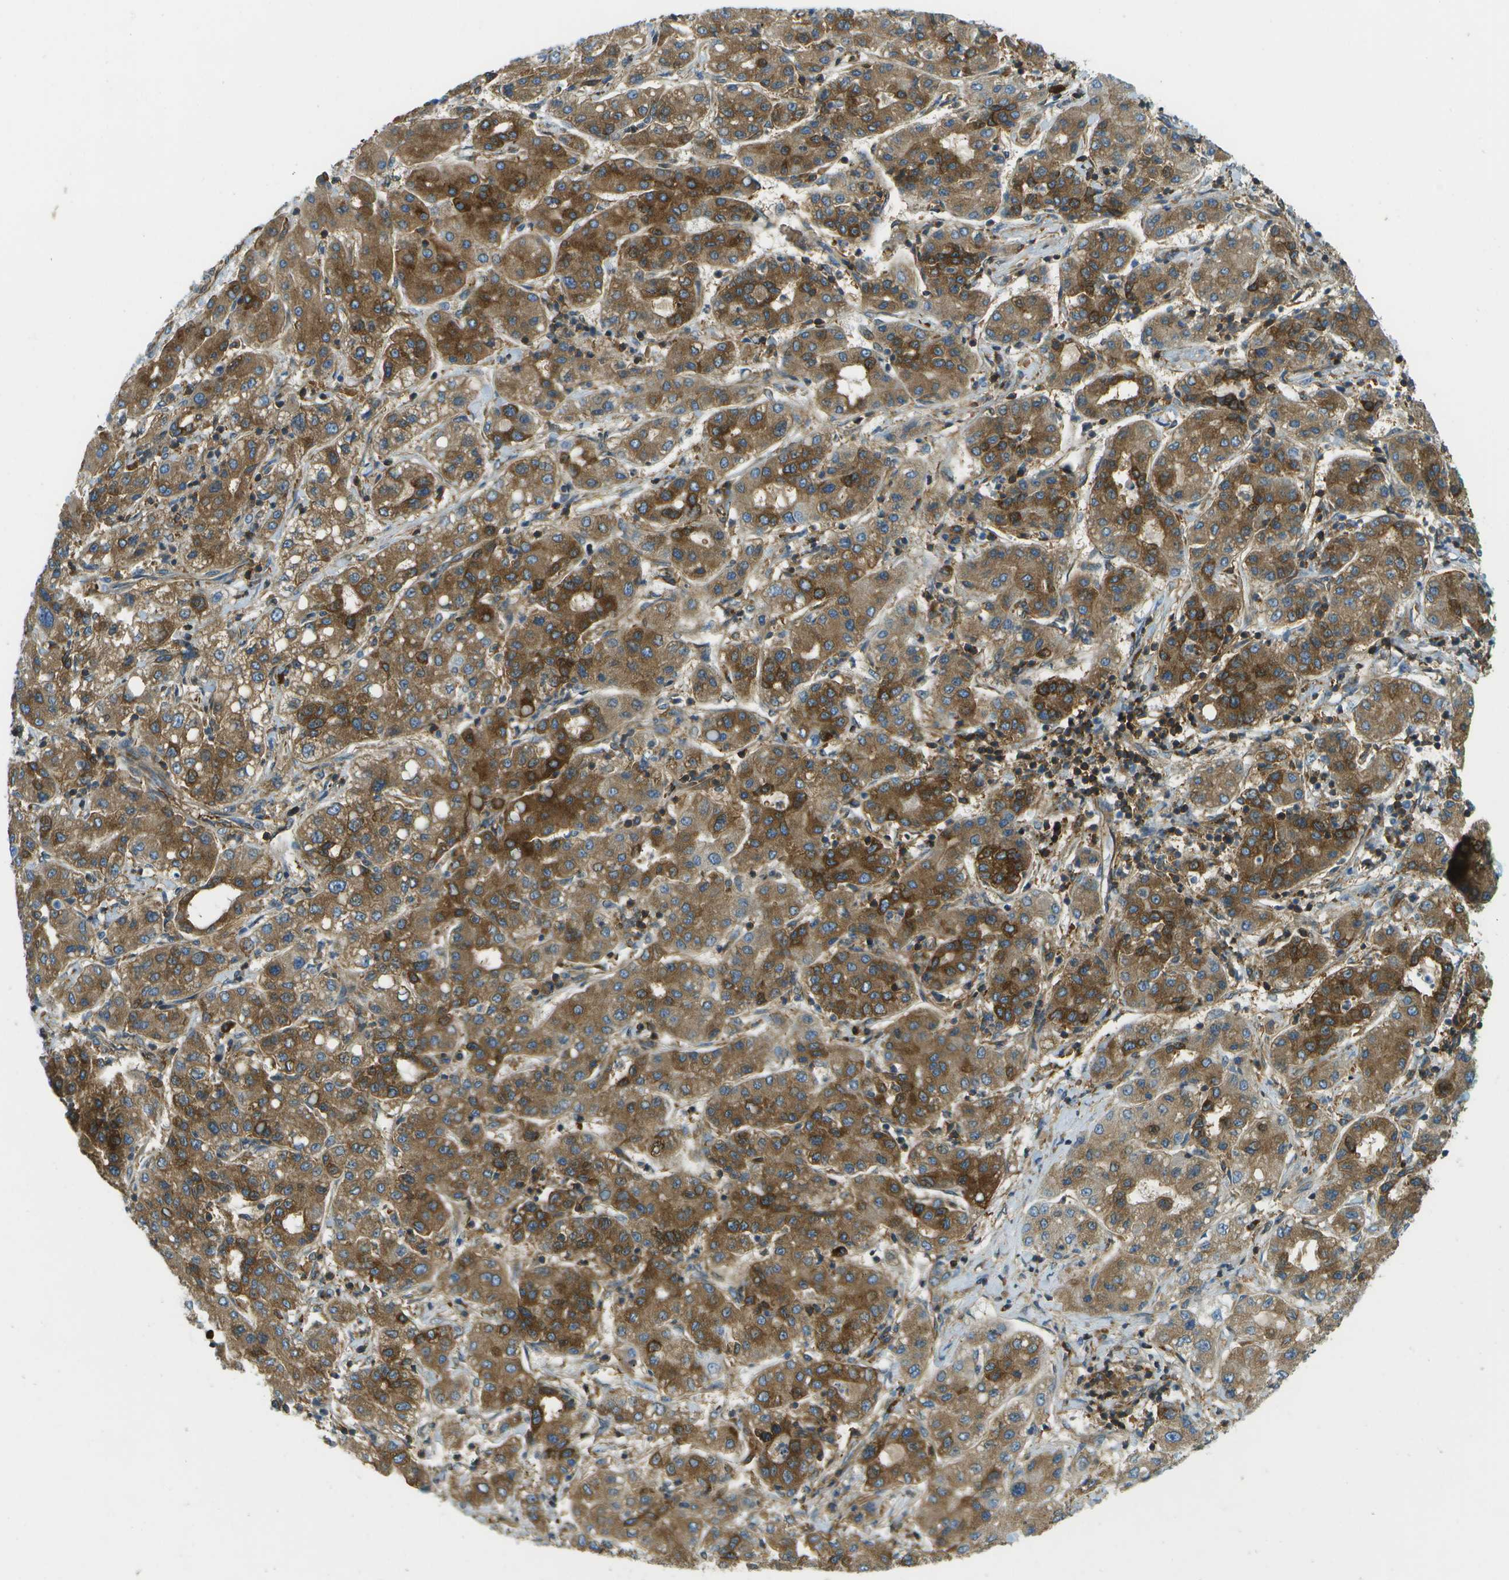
{"staining": {"intensity": "strong", "quantity": "25%-75%", "location": "cytoplasmic/membranous"}, "tissue": "liver cancer", "cell_type": "Tumor cells", "image_type": "cancer", "snomed": [{"axis": "morphology", "description": "Carcinoma, Hepatocellular, NOS"}, {"axis": "topography", "description": "Liver"}], "caption": "This is a histology image of IHC staining of liver hepatocellular carcinoma, which shows strong expression in the cytoplasmic/membranous of tumor cells.", "gene": "TMTC1", "patient": {"sex": "male", "age": 65}}